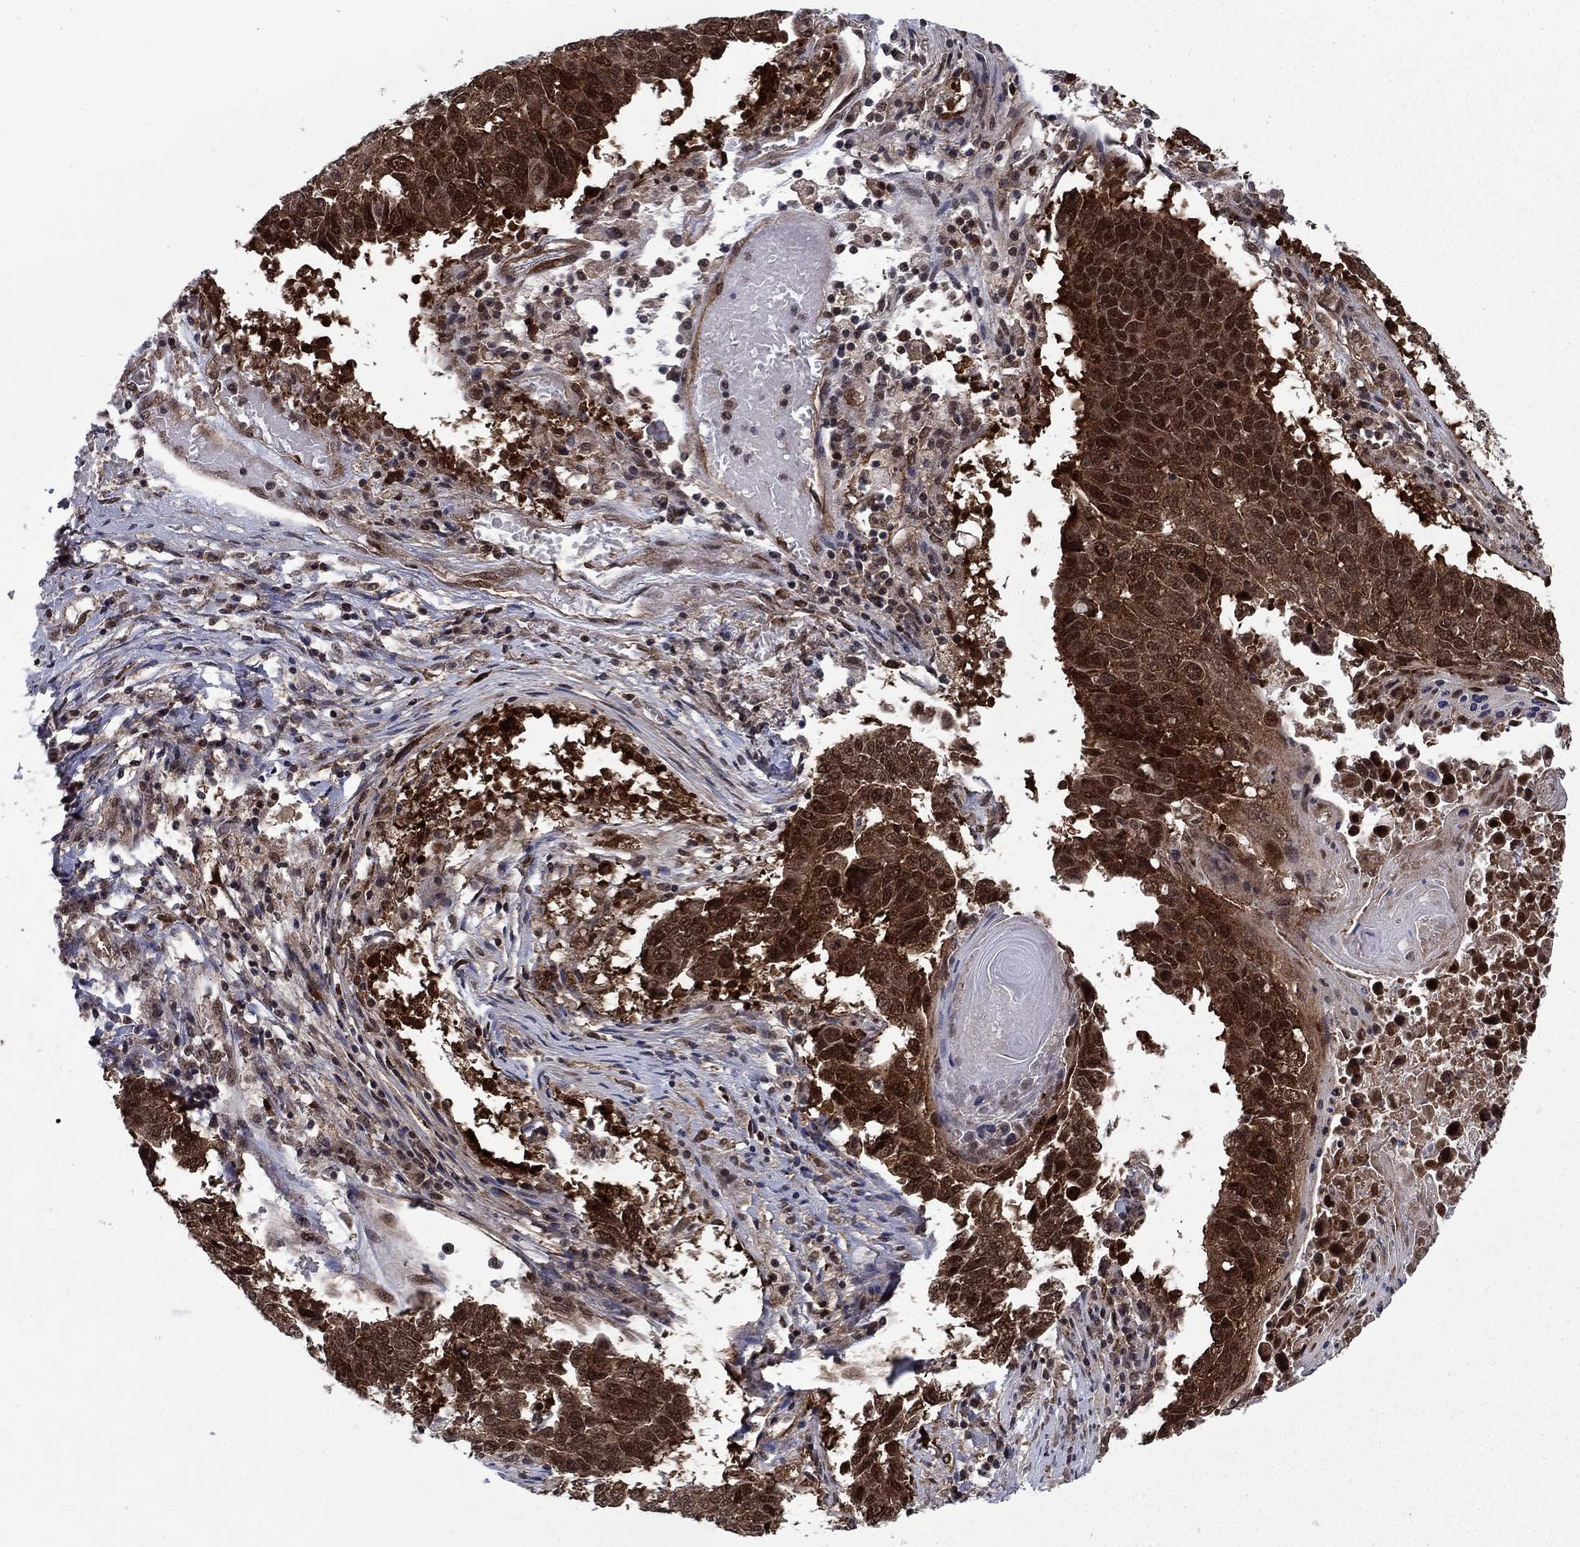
{"staining": {"intensity": "strong", "quantity": ">75%", "location": "cytoplasmic/membranous,nuclear"}, "tissue": "lung cancer", "cell_type": "Tumor cells", "image_type": "cancer", "snomed": [{"axis": "morphology", "description": "Squamous cell carcinoma, NOS"}, {"axis": "topography", "description": "Lung"}], "caption": "Lung cancer tissue exhibits strong cytoplasmic/membranous and nuclear expression in about >75% of tumor cells", "gene": "DNAJA1", "patient": {"sex": "male", "age": 73}}